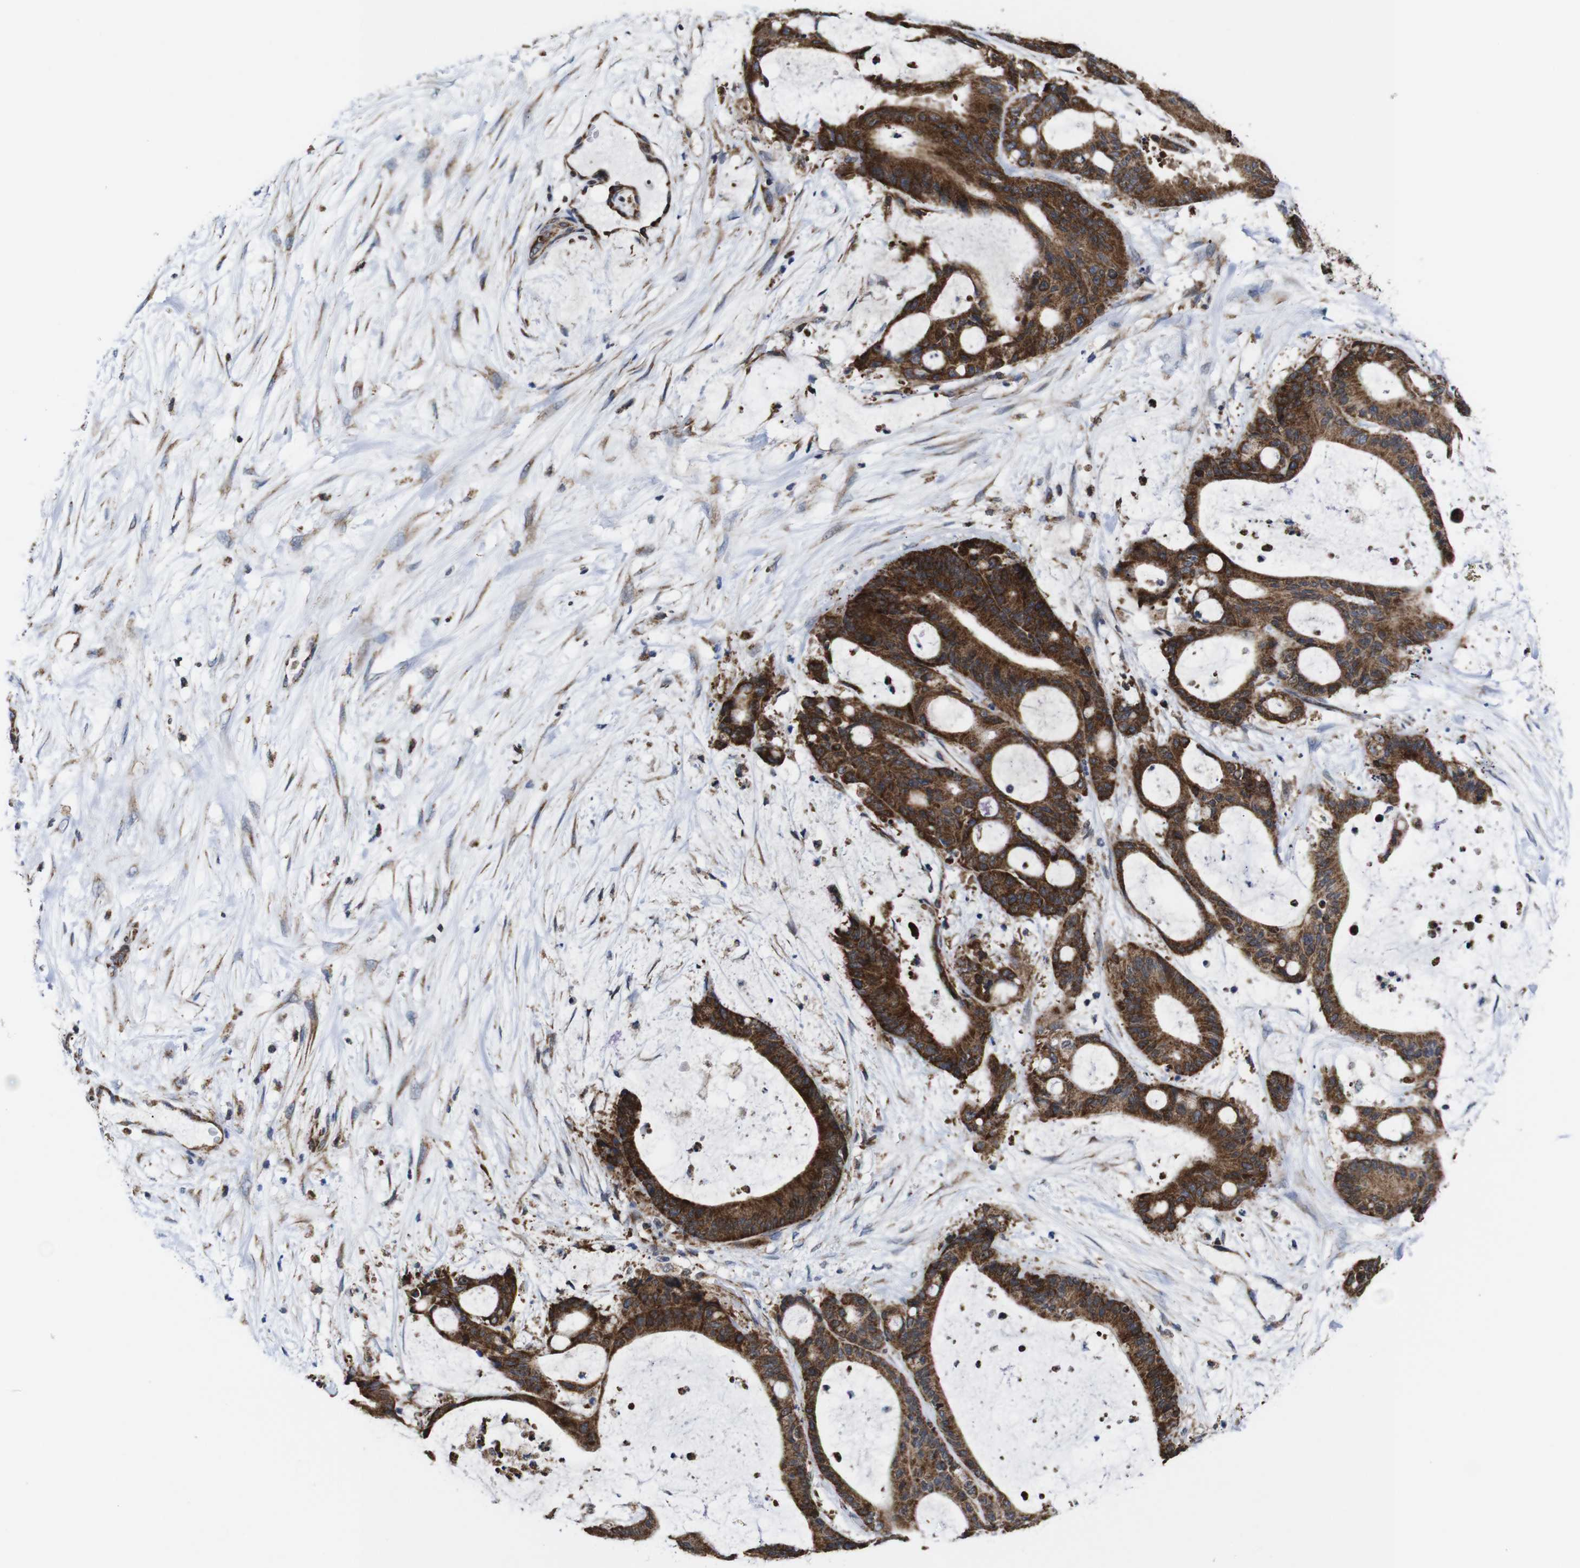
{"staining": {"intensity": "strong", "quantity": ">75%", "location": "cytoplasmic/membranous"}, "tissue": "liver cancer", "cell_type": "Tumor cells", "image_type": "cancer", "snomed": [{"axis": "morphology", "description": "Cholangiocarcinoma"}, {"axis": "topography", "description": "Liver"}], "caption": "Cholangiocarcinoma (liver) tissue reveals strong cytoplasmic/membranous staining in about >75% of tumor cells, visualized by immunohistochemistry.", "gene": "C17orf80", "patient": {"sex": "female", "age": 73}}